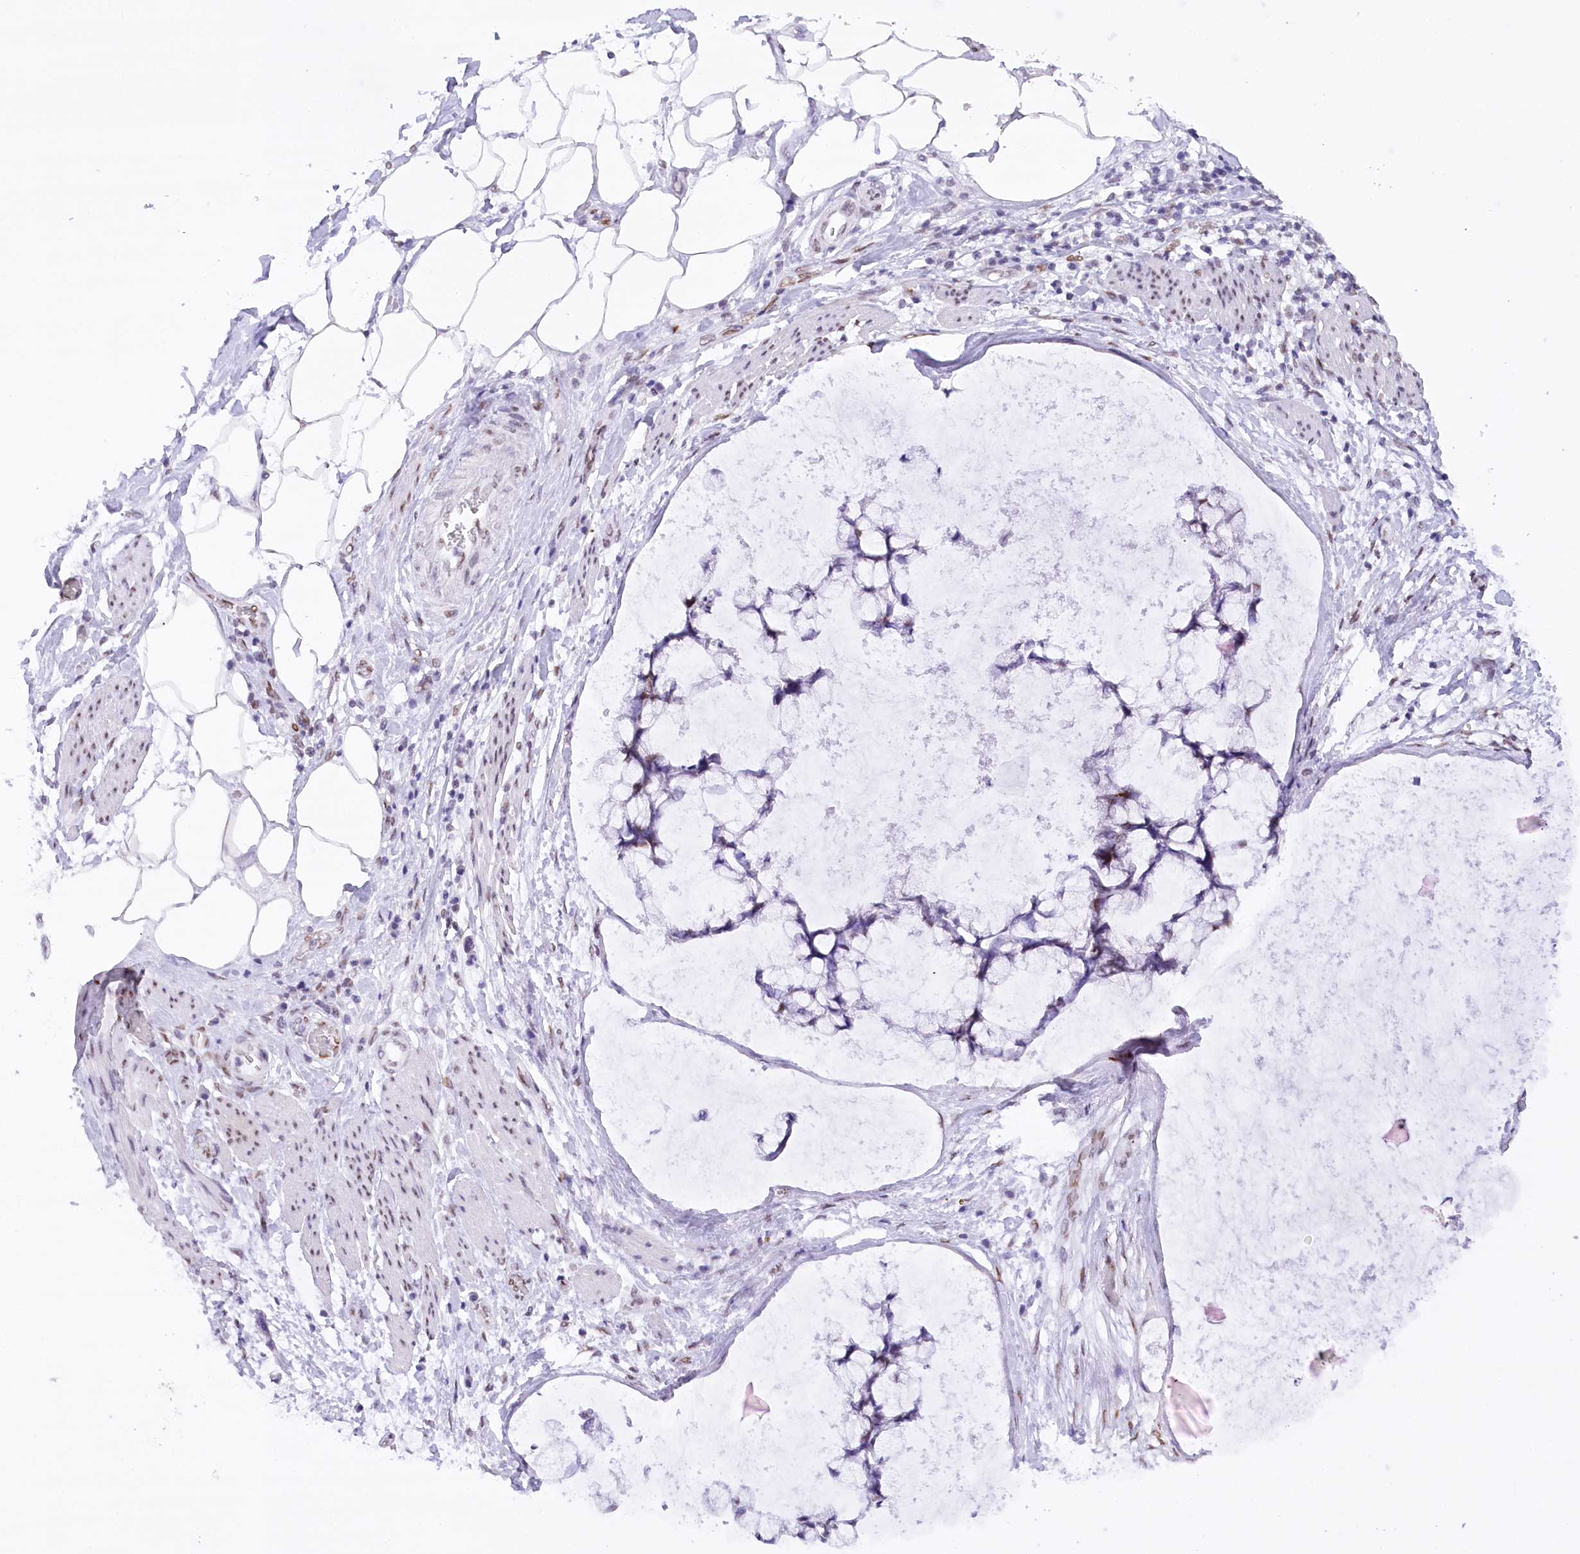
{"staining": {"intensity": "negative", "quantity": "none", "location": "none"}, "tissue": "ovarian cancer", "cell_type": "Tumor cells", "image_type": "cancer", "snomed": [{"axis": "morphology", "description": "Cystadenocarcinoma, mucinous, NOS"}, {"axis": "topography", "description": "Ovary"}], "caption": "The photomicrograph displays no significant staining in tumor cells of ovarian mucinous cystadenocarcinoma.", "gene": "HNRNPA0", "patient": {"sex": "female", "age": 42}}